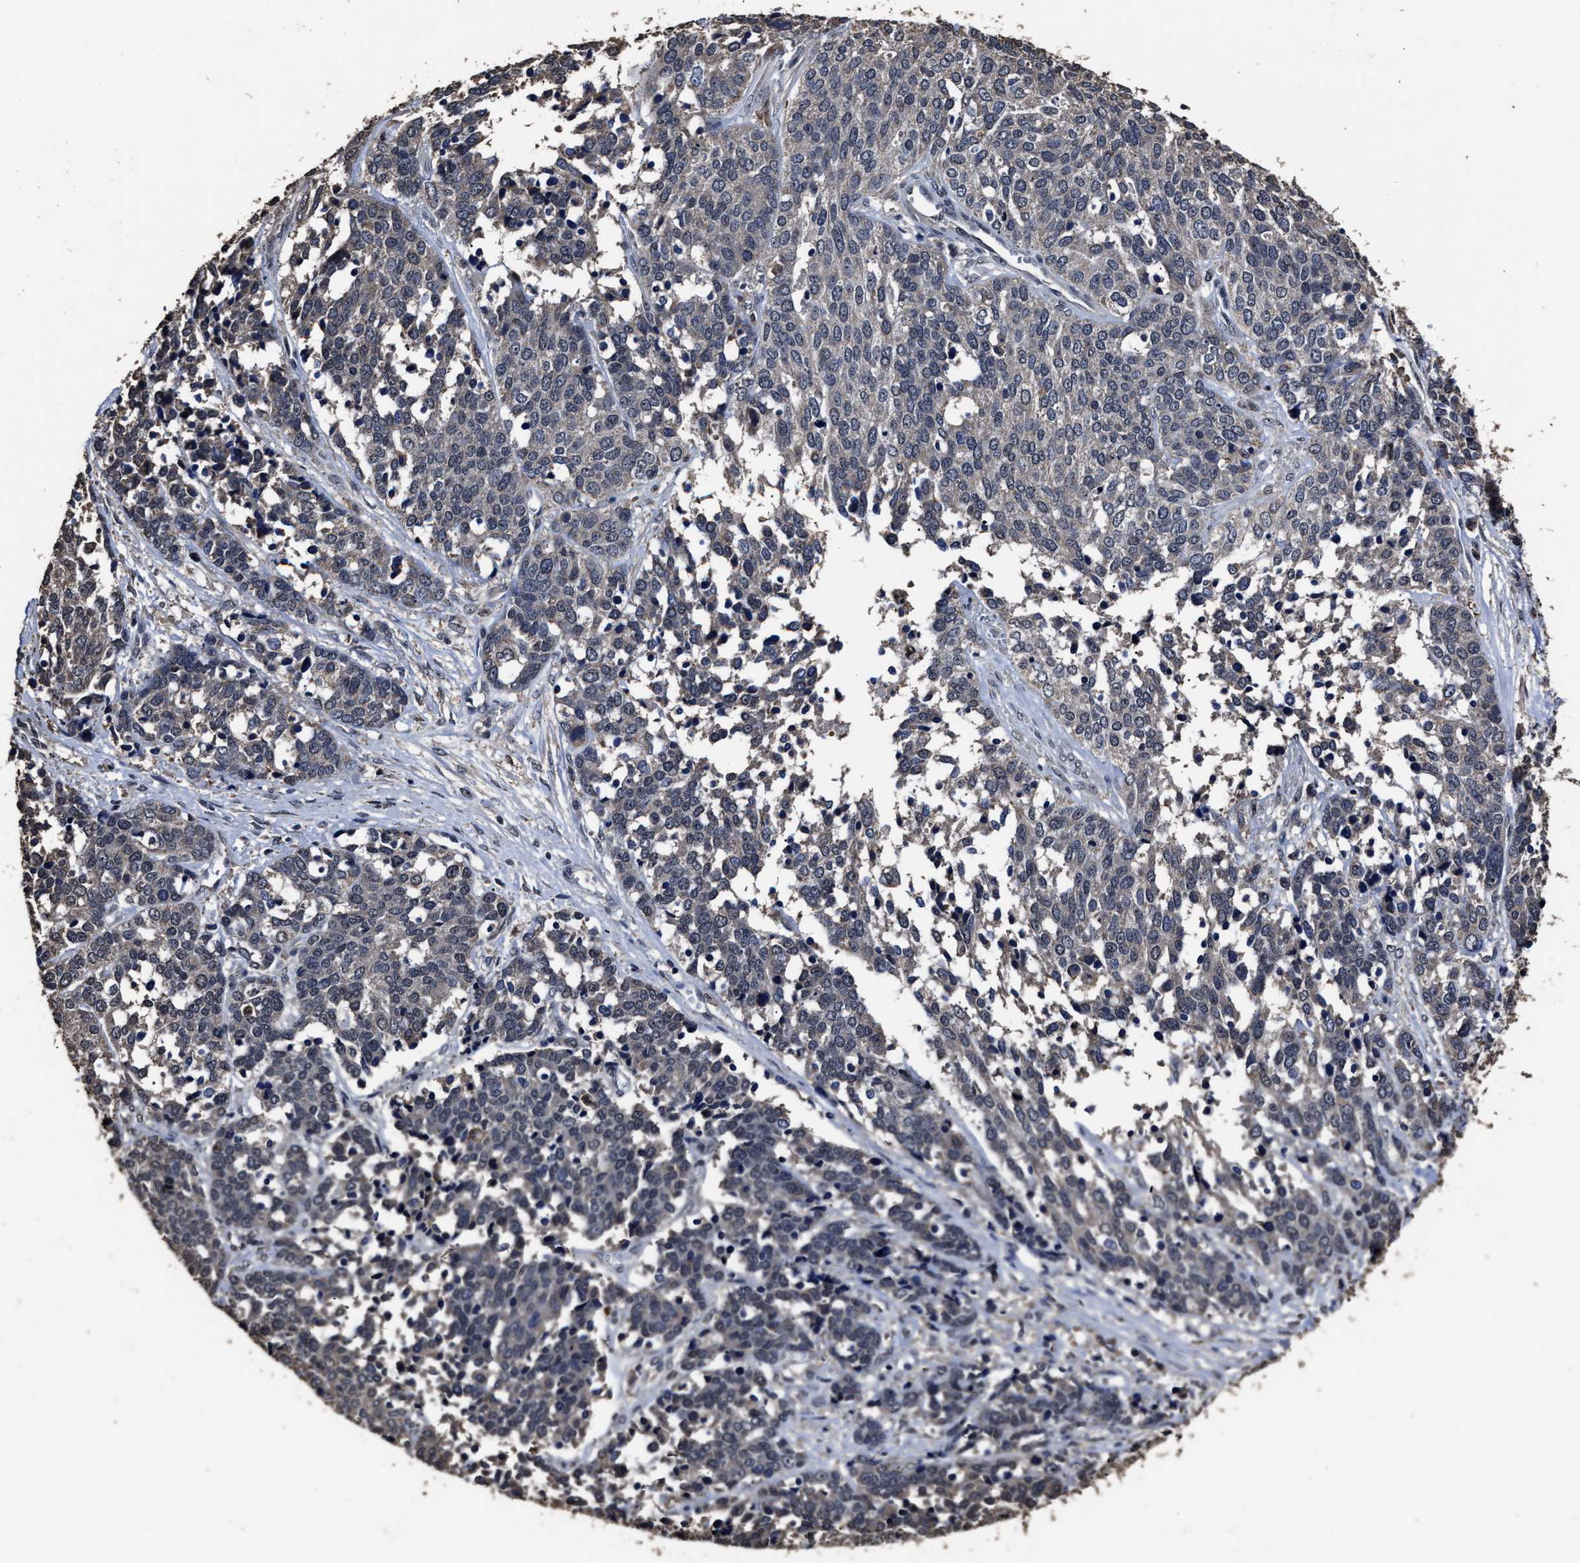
{"staining": {"intensity": "negative", "quantity": "none", "location": "none"}, "tissue": "ovarian cancer", "cell_type": "Tumor cells", "image_type": "cancer", "snomed": [{"axis": "morphology", "description": "Cystadenocarcinoma, serous, NOS"}, {"axis": "topography", "description": "Ovary"}], "caption": "An image of ovarian cancer (serous cystadenocarcinoma) stained for a protein exhibits no brown staining in tumor cells.", "gene": "RSBN1L", "patient": {"sex": "female", "age": 44}}